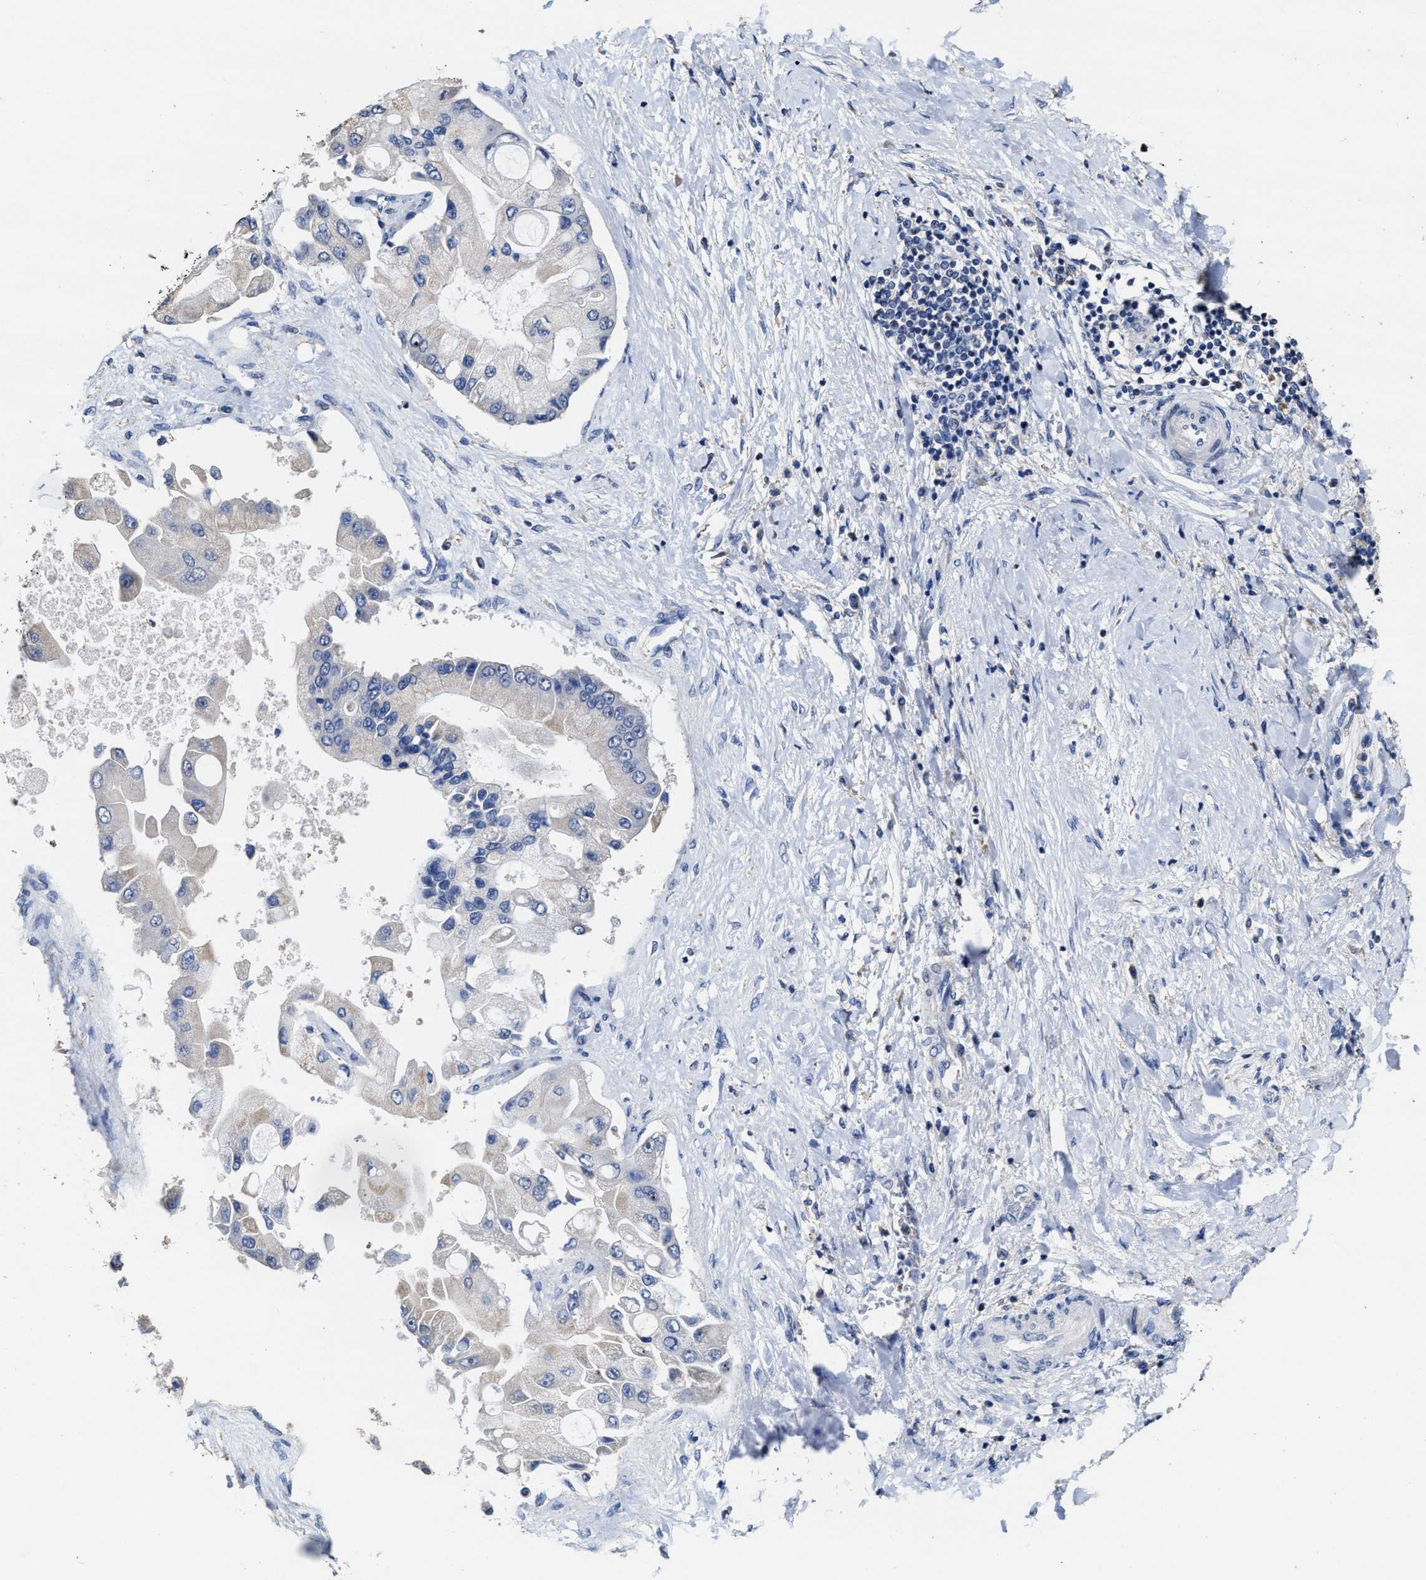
{"staining": {"intensity": "negative", "quantity": "none", "location": "none"}, "tissue": "liver cancer", "cell_type": "Tumor cells", "image_type": "cancer", "snomed": [{"axis": "morphology", "description": "Cholangiocarcinoma"}, {"axis": "topography", "description": "Liver"}], "caption": "This is an immunohistochemistry (IHC) image of liver cancer (cholangiocarcinoma). There is no expression in tumor cells.", "gene": "ZFAT", "patient": {"sex": "male", "age": 50}}